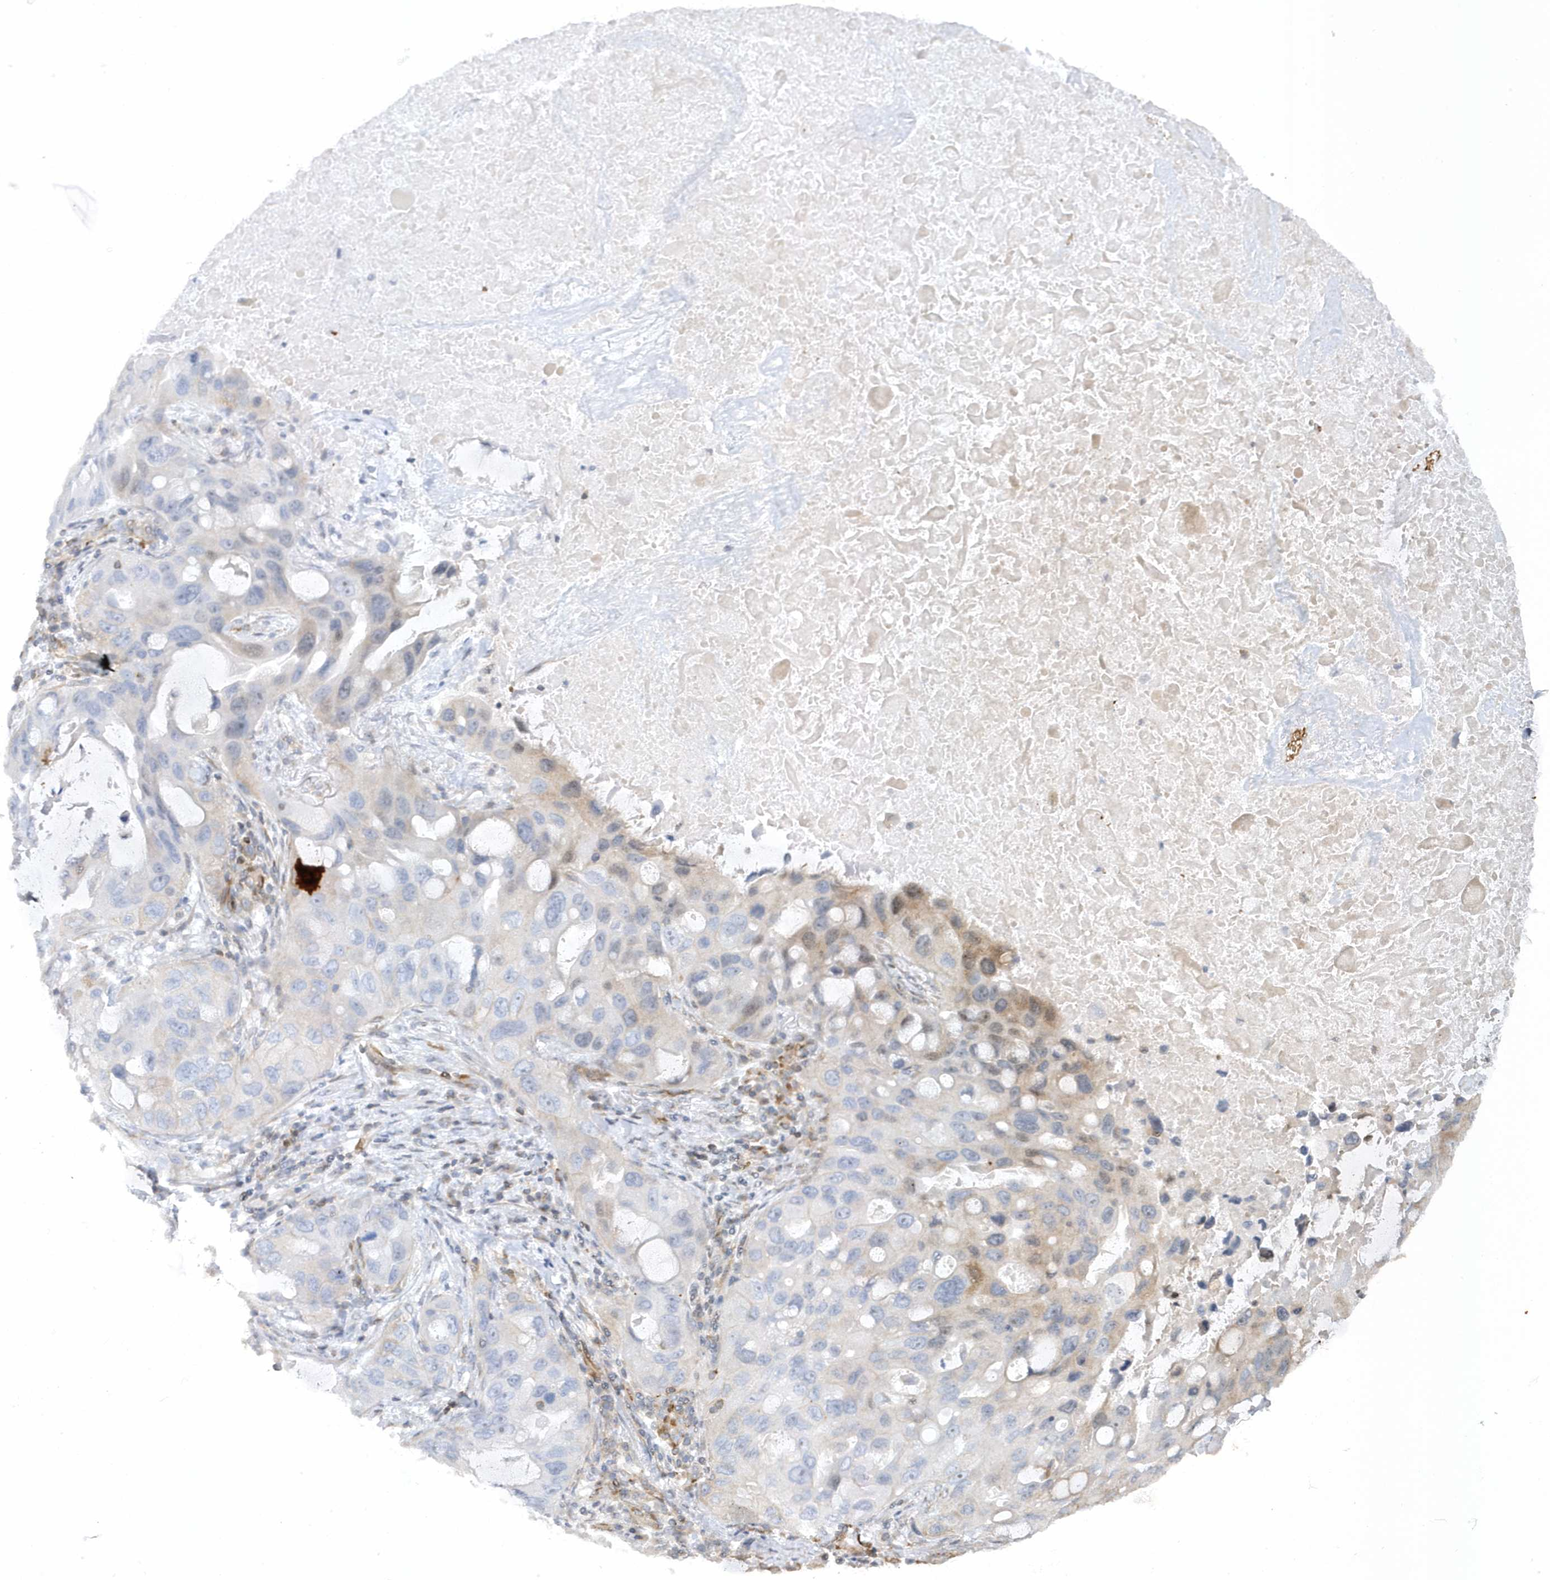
{"staining": {"intensity": "weak", "quantity": "<25%", "location": "cytoplasmic/membranous"}, "tissue": "lung cancer", "cell_type": "Tumor cells", "image_type": "cancer", "snomed": [{"axis": "morphology", "description": "Squamous cell carcinoma, NOS"}, {"axis": "topography", "description": "Lung"}], "caption": "Immunohistochemistry photomicrograph of neoplastic tissue: lung squamous cell carcinoma stained with DAB displays no significant protein positivity in tumor cells.", "gene": "MAP7D3", "patient": {"sex": "female", "age": 73}}